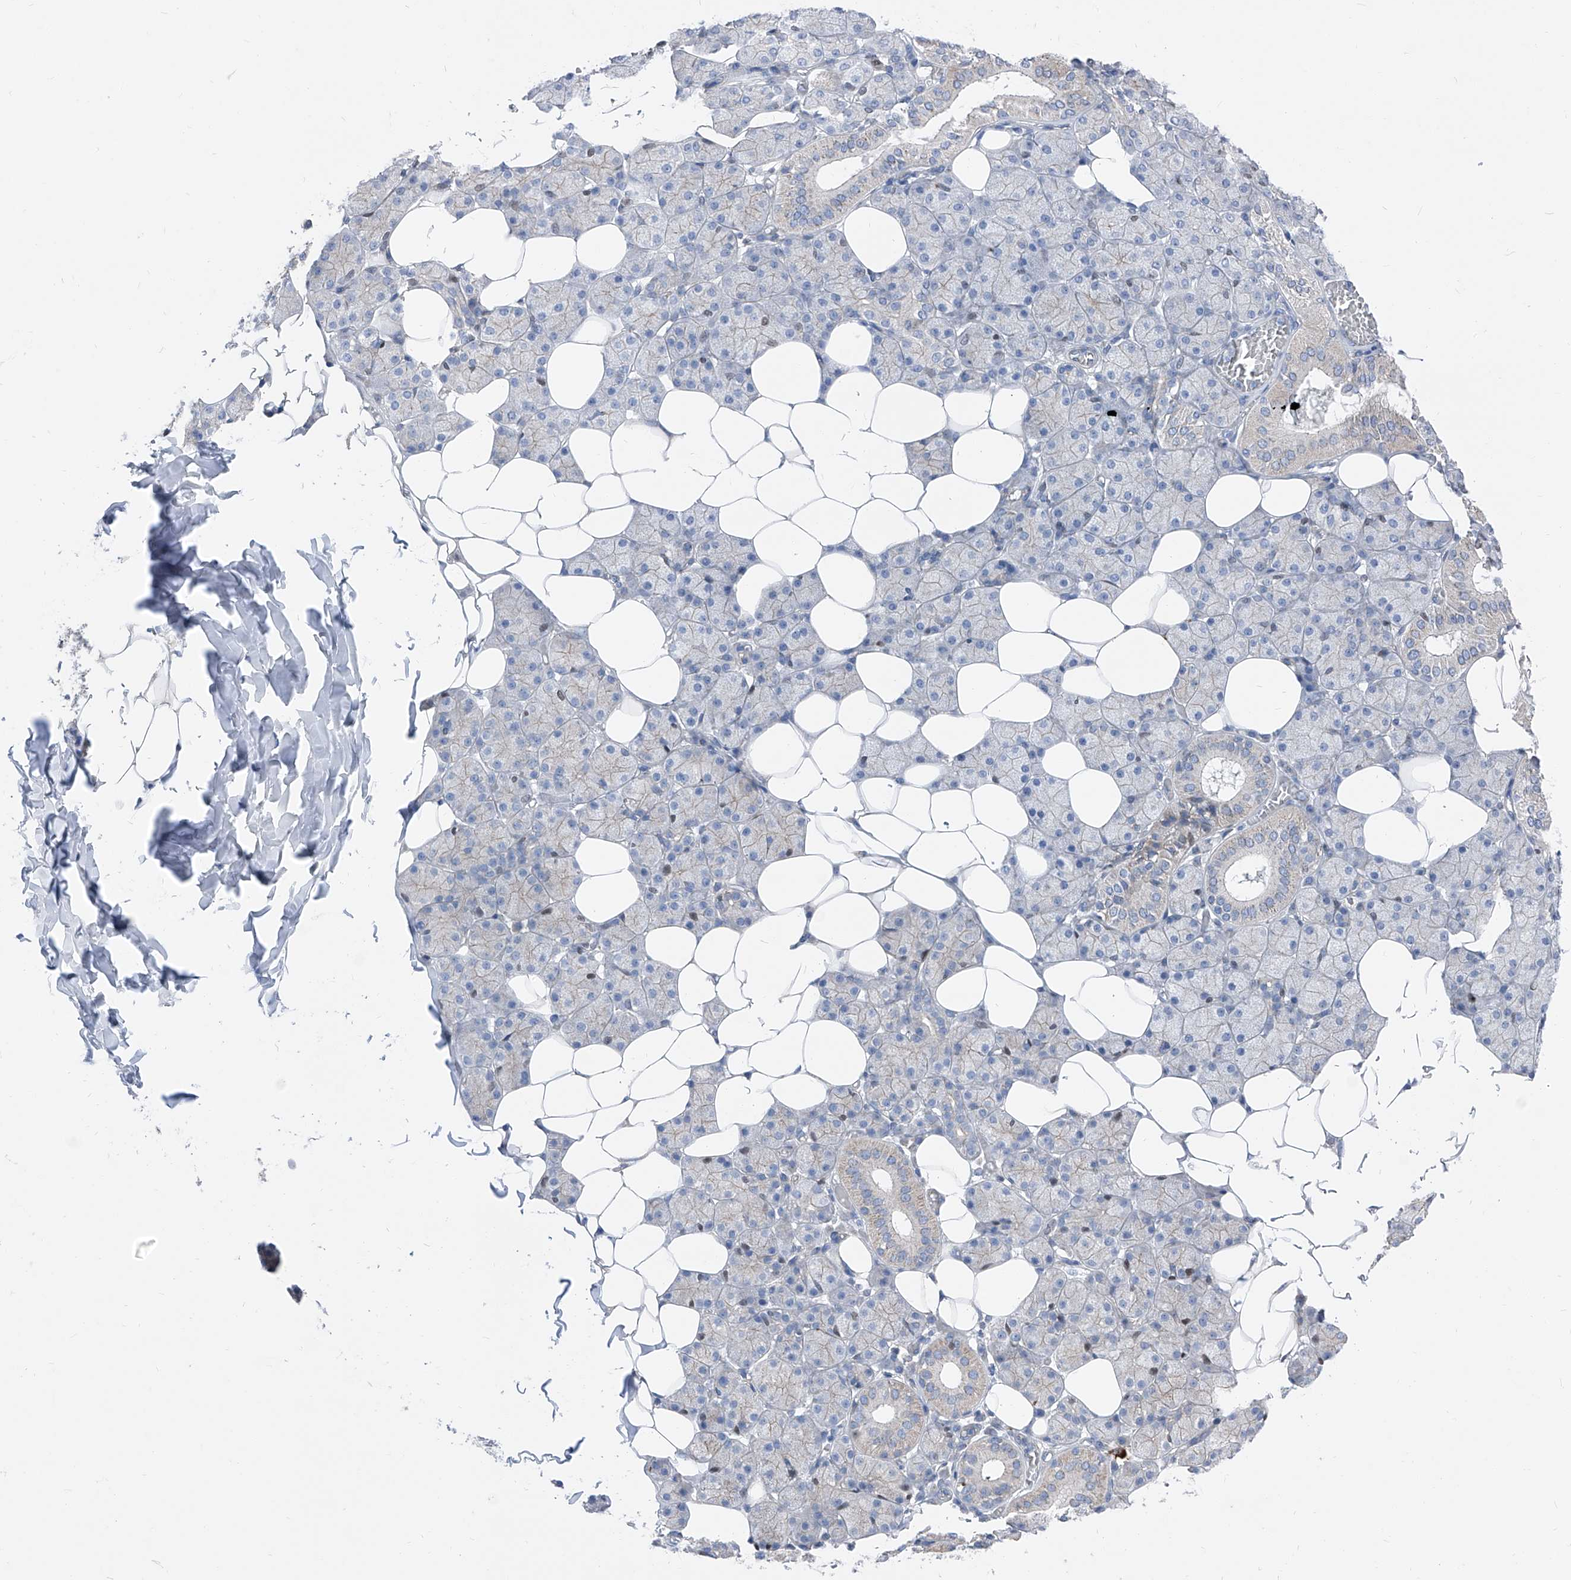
{"staining": {"intensity": "weak", "quantity": "<25%", "location": "cytoplasmic/membranous"}, "tissue": "salivary gland", "cell_type": "Glandular cells", "image_type": "normal", "snomed": [{"axis": "morphology", "description": "Normal tissue, NOS"}, {"axis": "topography", "description": "Salivary gland"}], "caption": "Immunohistochemistry image of benign salivary gland: human salivary gland stained with DAB demonstrates no significant protein positivity in glandular cells. (Brightfield microscopy of DAB (3,3'-diaminobenzidine) immunohistochemistry (IHC) at high magnification).", "gene": "AGPS", "patient": {"sex": "female", "age": 33}}